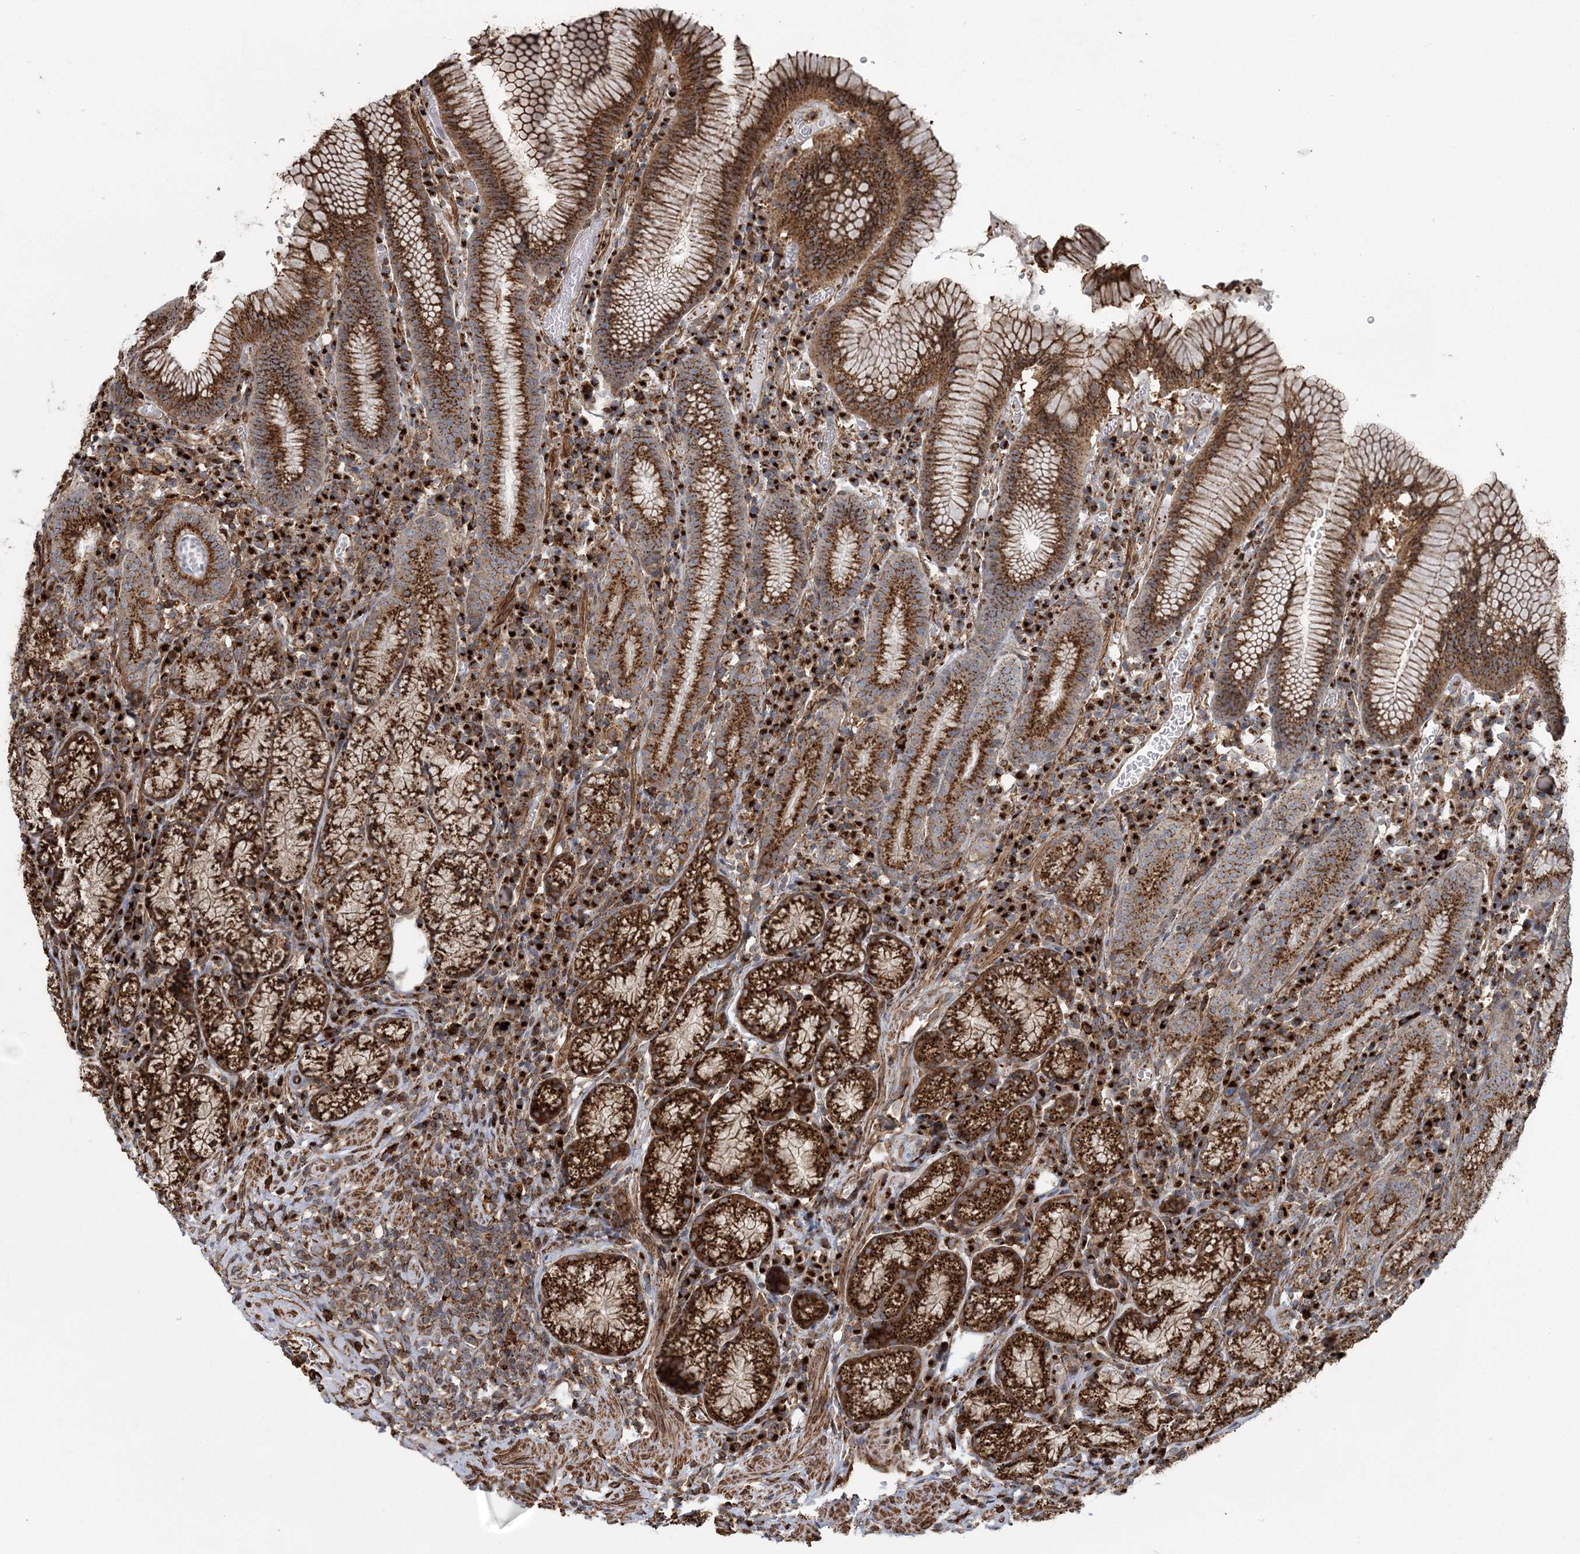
{"staining": {"intensity": "strong", "quantity": ">75%", "location": "cytoplasmic/membranous"}, "tissue": "stomach", "cell_type": "Glandular cells", "image_type": "normal", "snomed": [{"axis": "morphology", "description": "Normal tissue, NOS"}, {"axis": "topography", "description": "Stomach"}], "caption": "Immunohistochemical staining of normal human stomach shows high levels of strong cytoplasmic/membranous expression in about >75% of glandular cells.", "gene": "TRAF3IP2", "patient": {"sex": "male", "age": 55}}